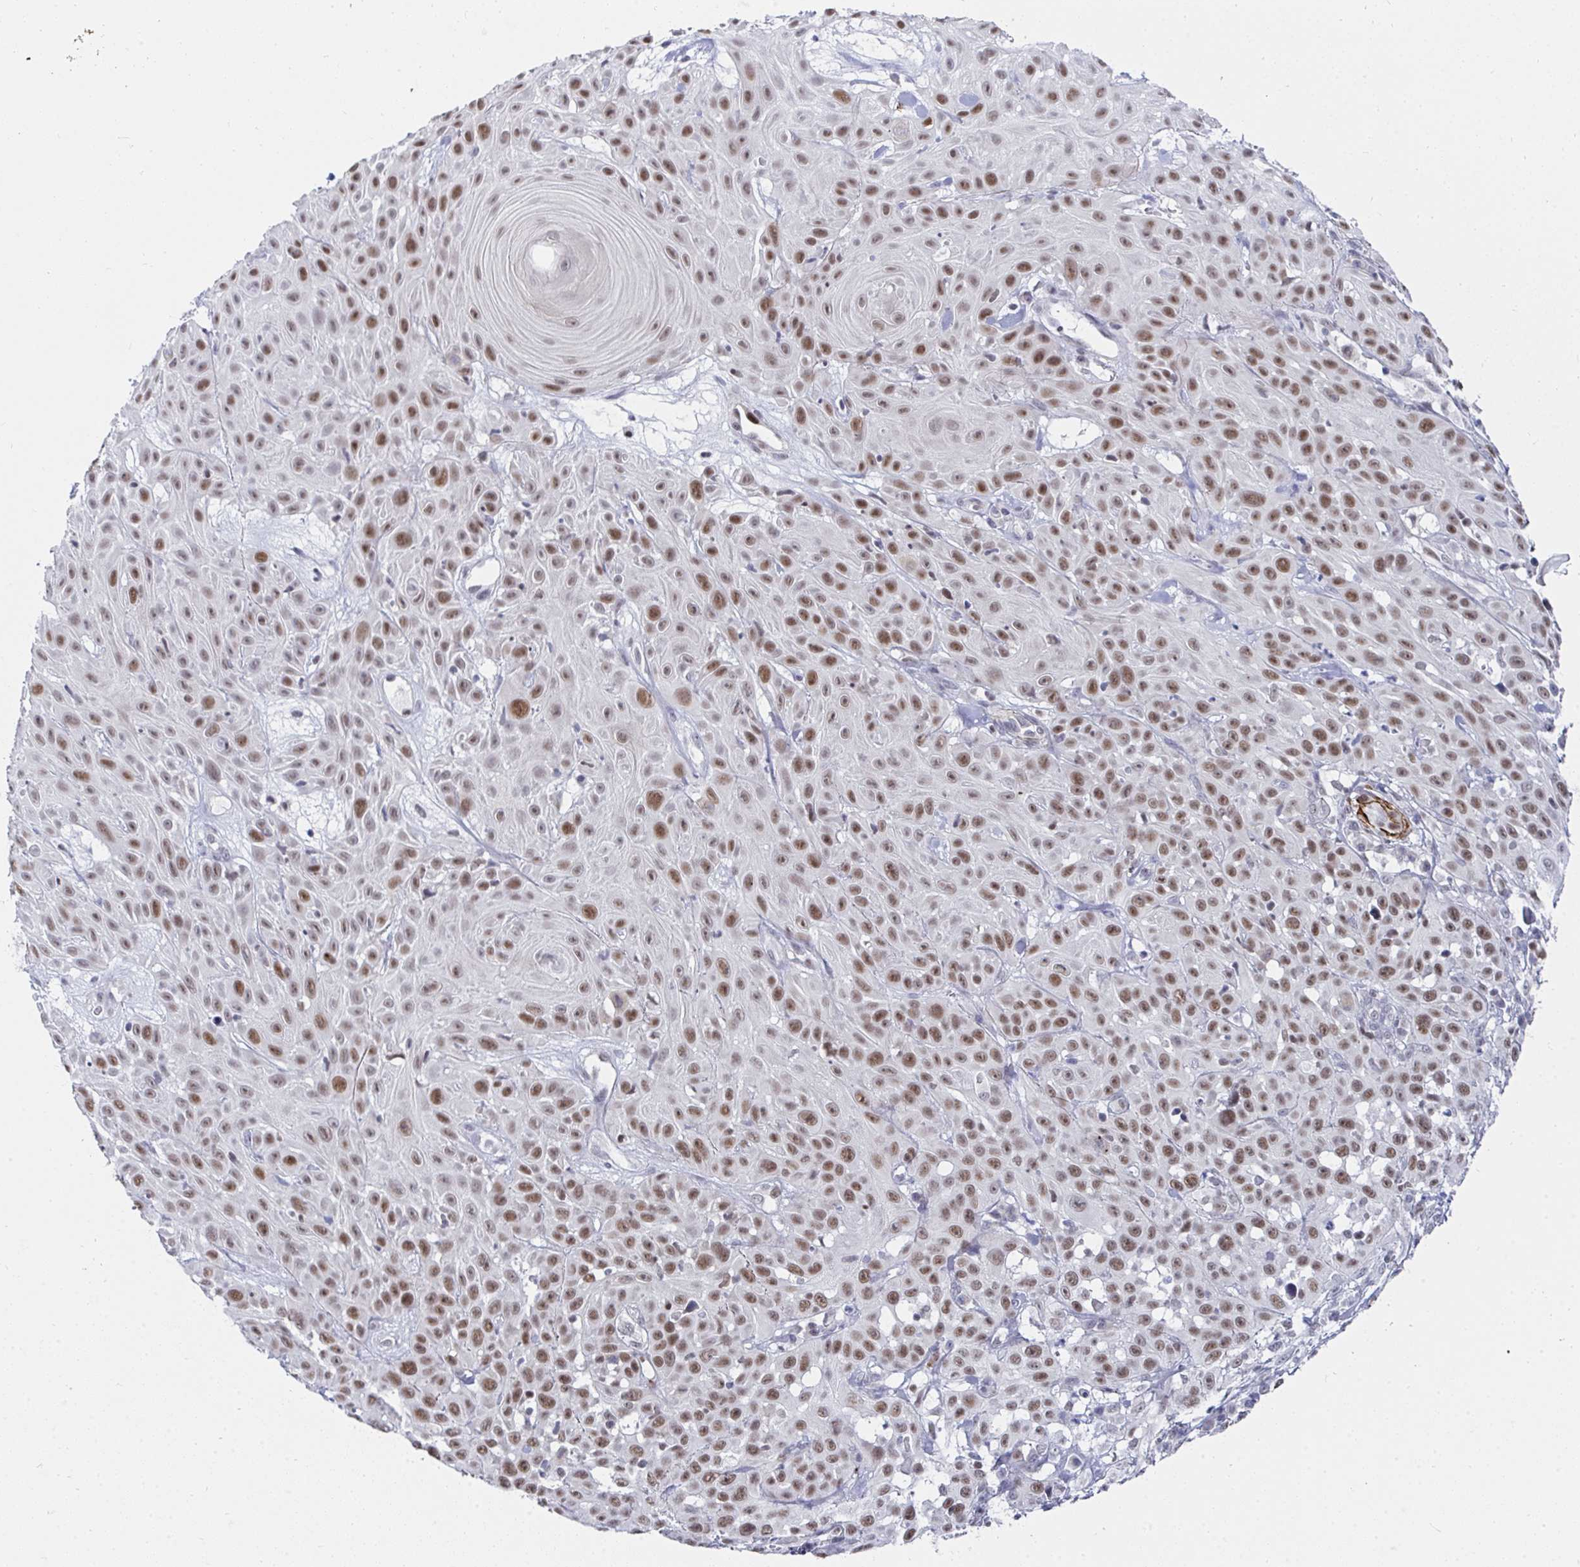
{"staining": {"intensity": "moderate", "quantity": ">75%", "location": "nuclear"}, "tissue": "skin cancer", "cell_type": "Tumor cells", "image_type": "cancer", "snomed": [{"axis": "morphology", "description": "Squamous cell carcinoma, NOS"}, {"axis": "topography", "description": "Skin"}], "caption": "There is medium levels of moderate nuclear staining in tumor cells of skin squamous cell carcinoma, as demonstrated by immunohistochemical staining (brown color).", "gene": "GINS2", "patient": {"sex": "male", "age": 82}}